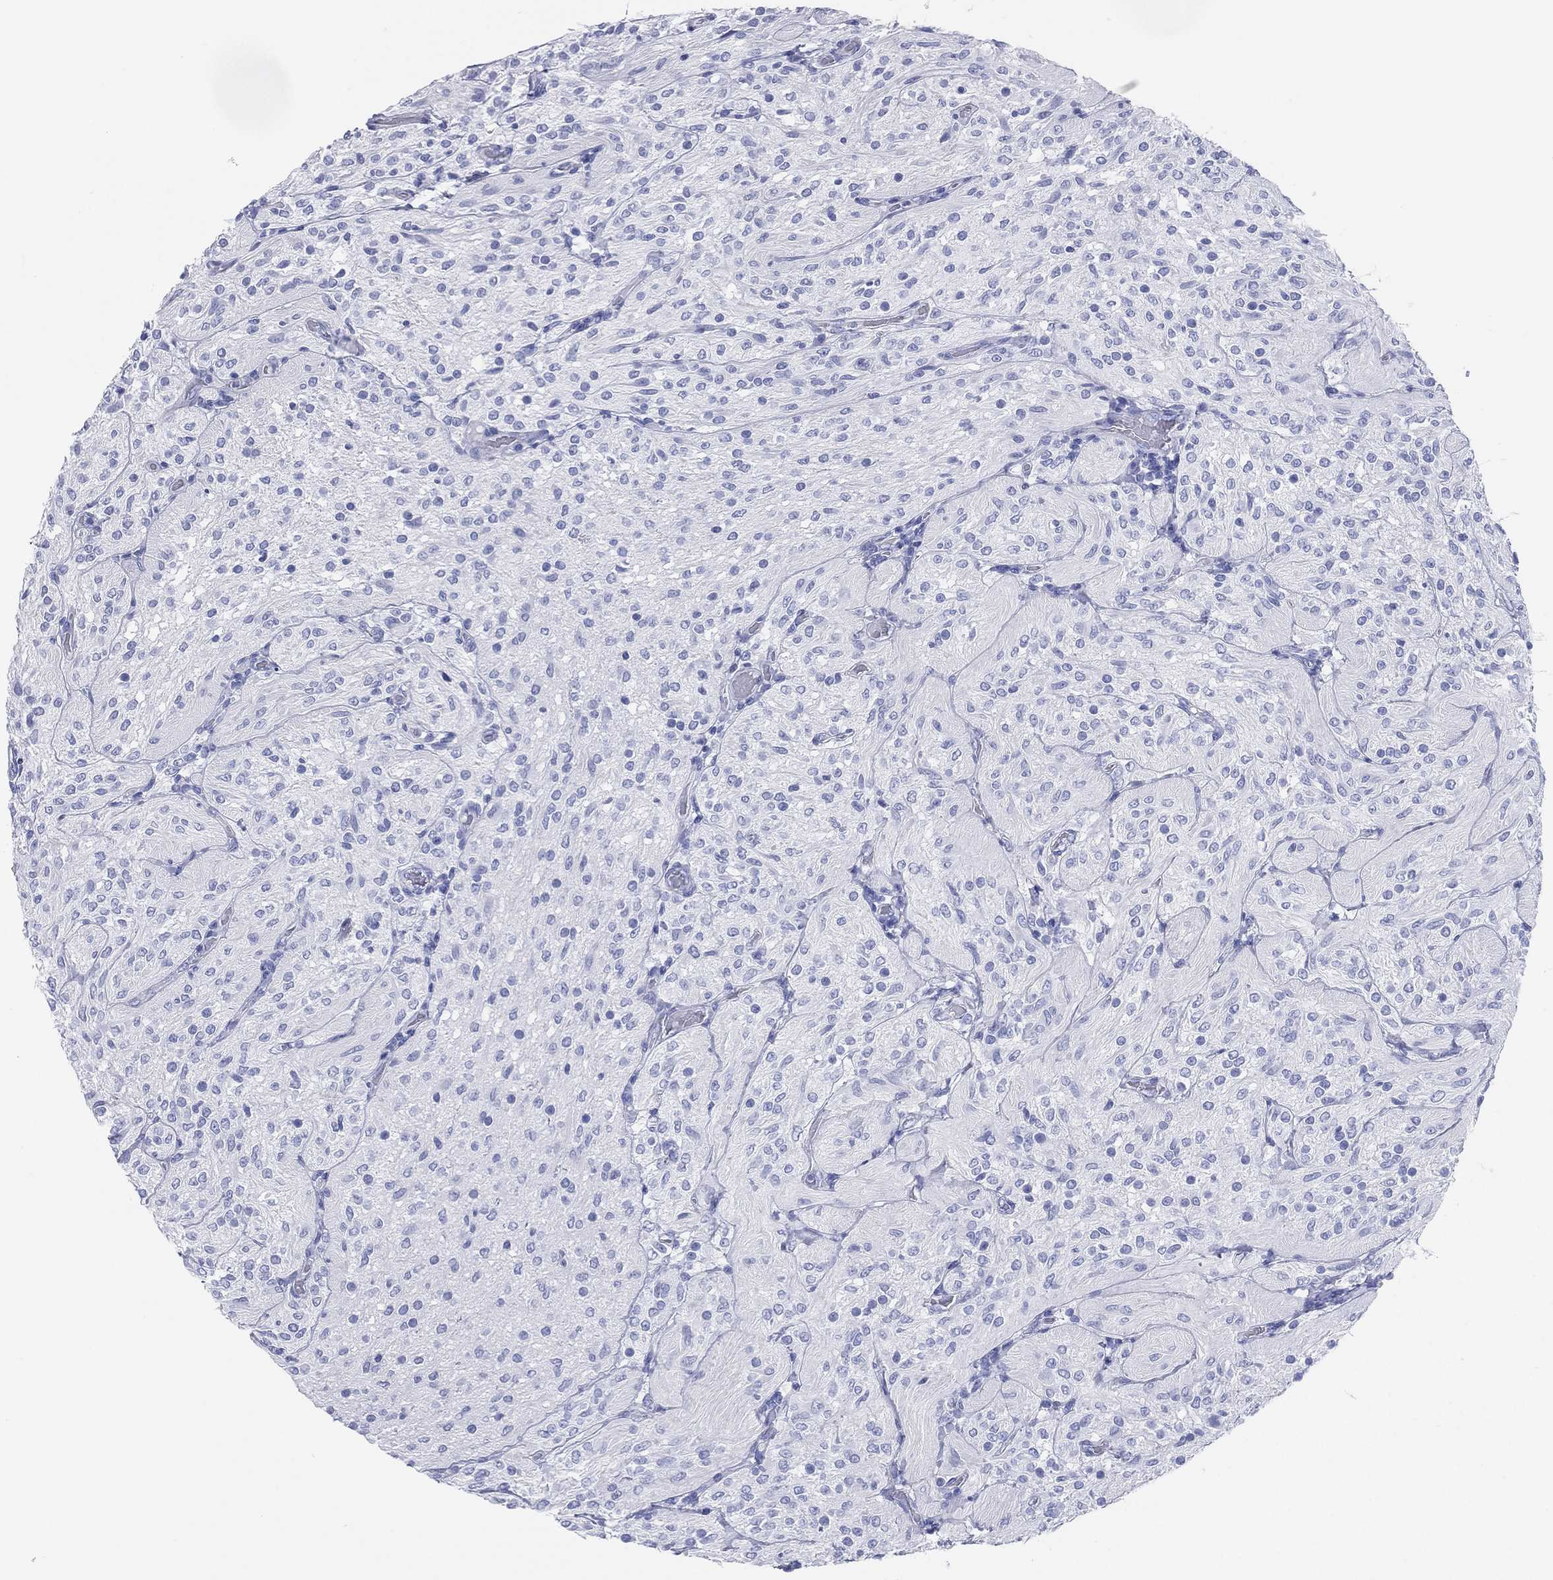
{"staining": {"intensity": "negative", "quantity": "none", "location": "none"}, "tissue": "glioma", "cell_type": "Tumor cells", "image_type": "cancer", "snomed": [{"axis": "morphology", "description": "Glioma, malignant, Low grade"}, {"axis": "topography", "description": "Brain"}], "caption": "Immunohistochemical staining of human glioma displays no significant staining in tumor cells.", "gene": "CD79A", "patient": {"sex": "male", "age": 3}}